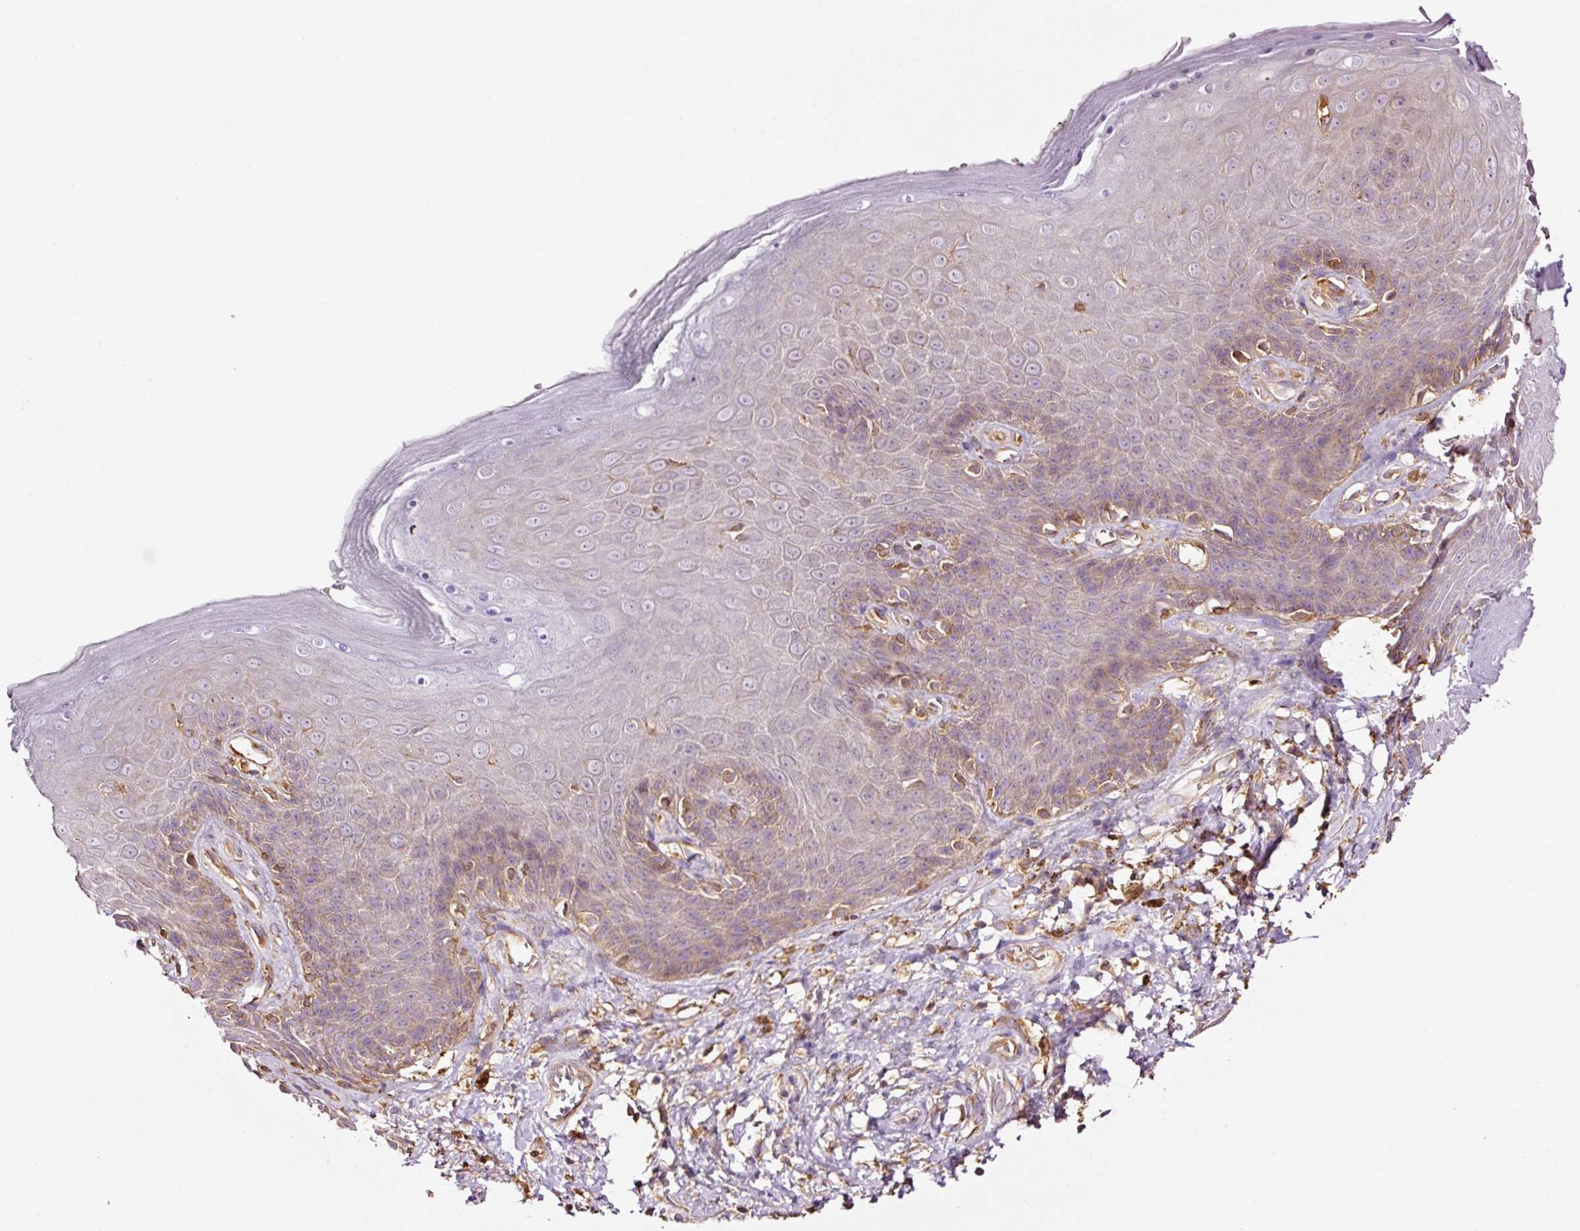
{"staining": {"intensity": "moderate", "quantity": "<25%", "location": "cytoplasmic/membranous"}, "tissue": "skin", "cell_type": "Epidermal cells", "image_type": "normal", "snomed": [{"axis": "morphology", "description": "Normal tissue, NOS"}, {"axis": "topography", "description": "Anal"}, {"axis": "topography", "description": "Peripheral nerve tissue"}], "caption": "Immunohistochemical staining of benign skin displays moderate cytoplasmic/membranous protein expression in approximately <25% of epidermal cells. (IHC, brightfield microscopy, high magnification).", "gene": "METAP1", "patient": {"sex": "male", "age": 53}}